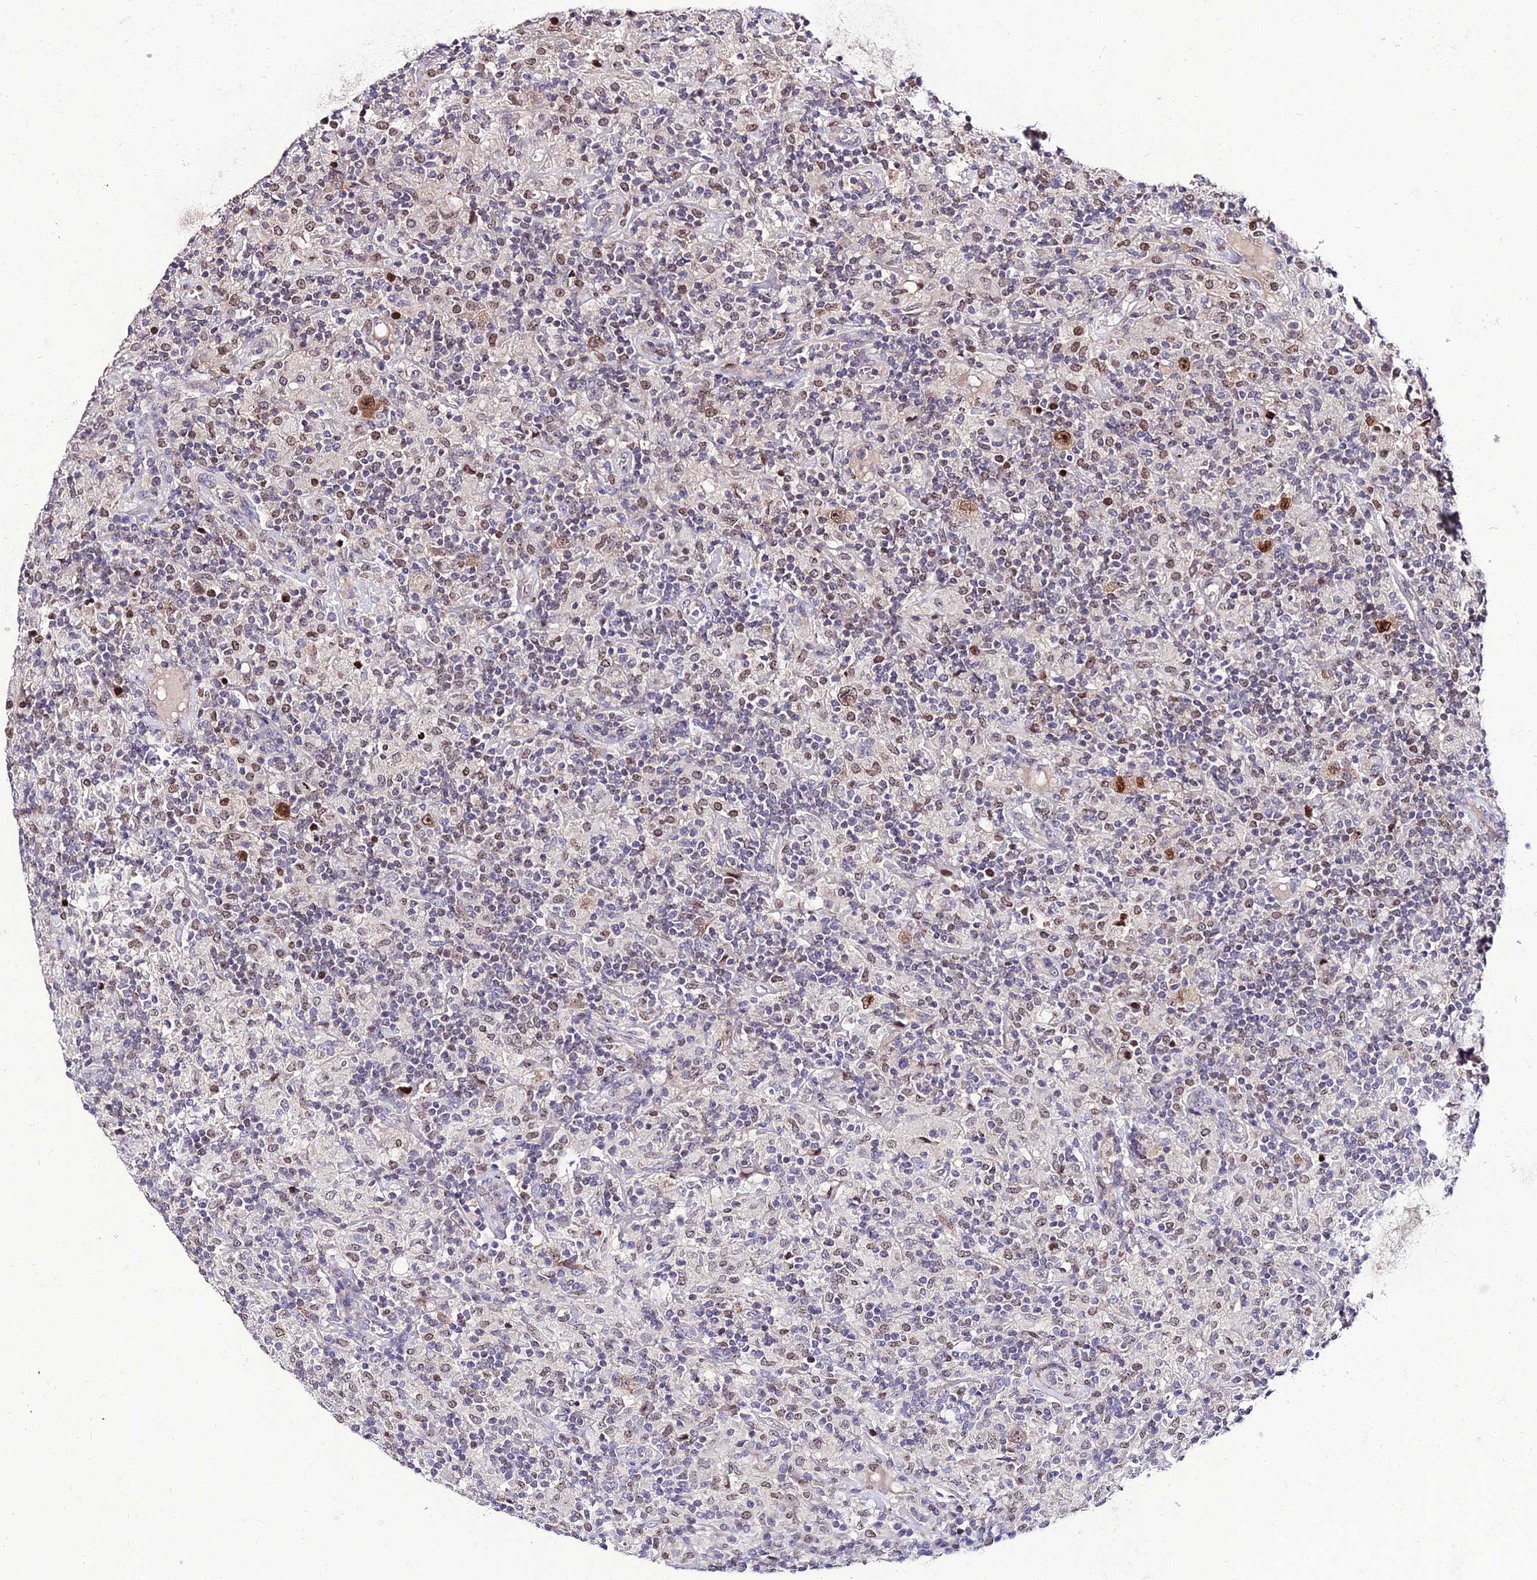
{"staining": {"intensity": "moderate", "quantity": ">75%", "location": "nuclear"}, "tissue": "lymphoma", "cell_type": "Tumor cells", "image_type": "cancer", "snomed": [{"axis": "morphology", "description": "Hodgkin's disease, NOS"}, {"axis": "topography", "description": "Lymph node"}], "caption": "This is a histology image of immunohistochemistry (IHC) staining of lymphoma, which shows moderate expression in the nuclear of tumor cells.", "gene": "SHQ1", "patient": {"sex": "male", "age": 70}}